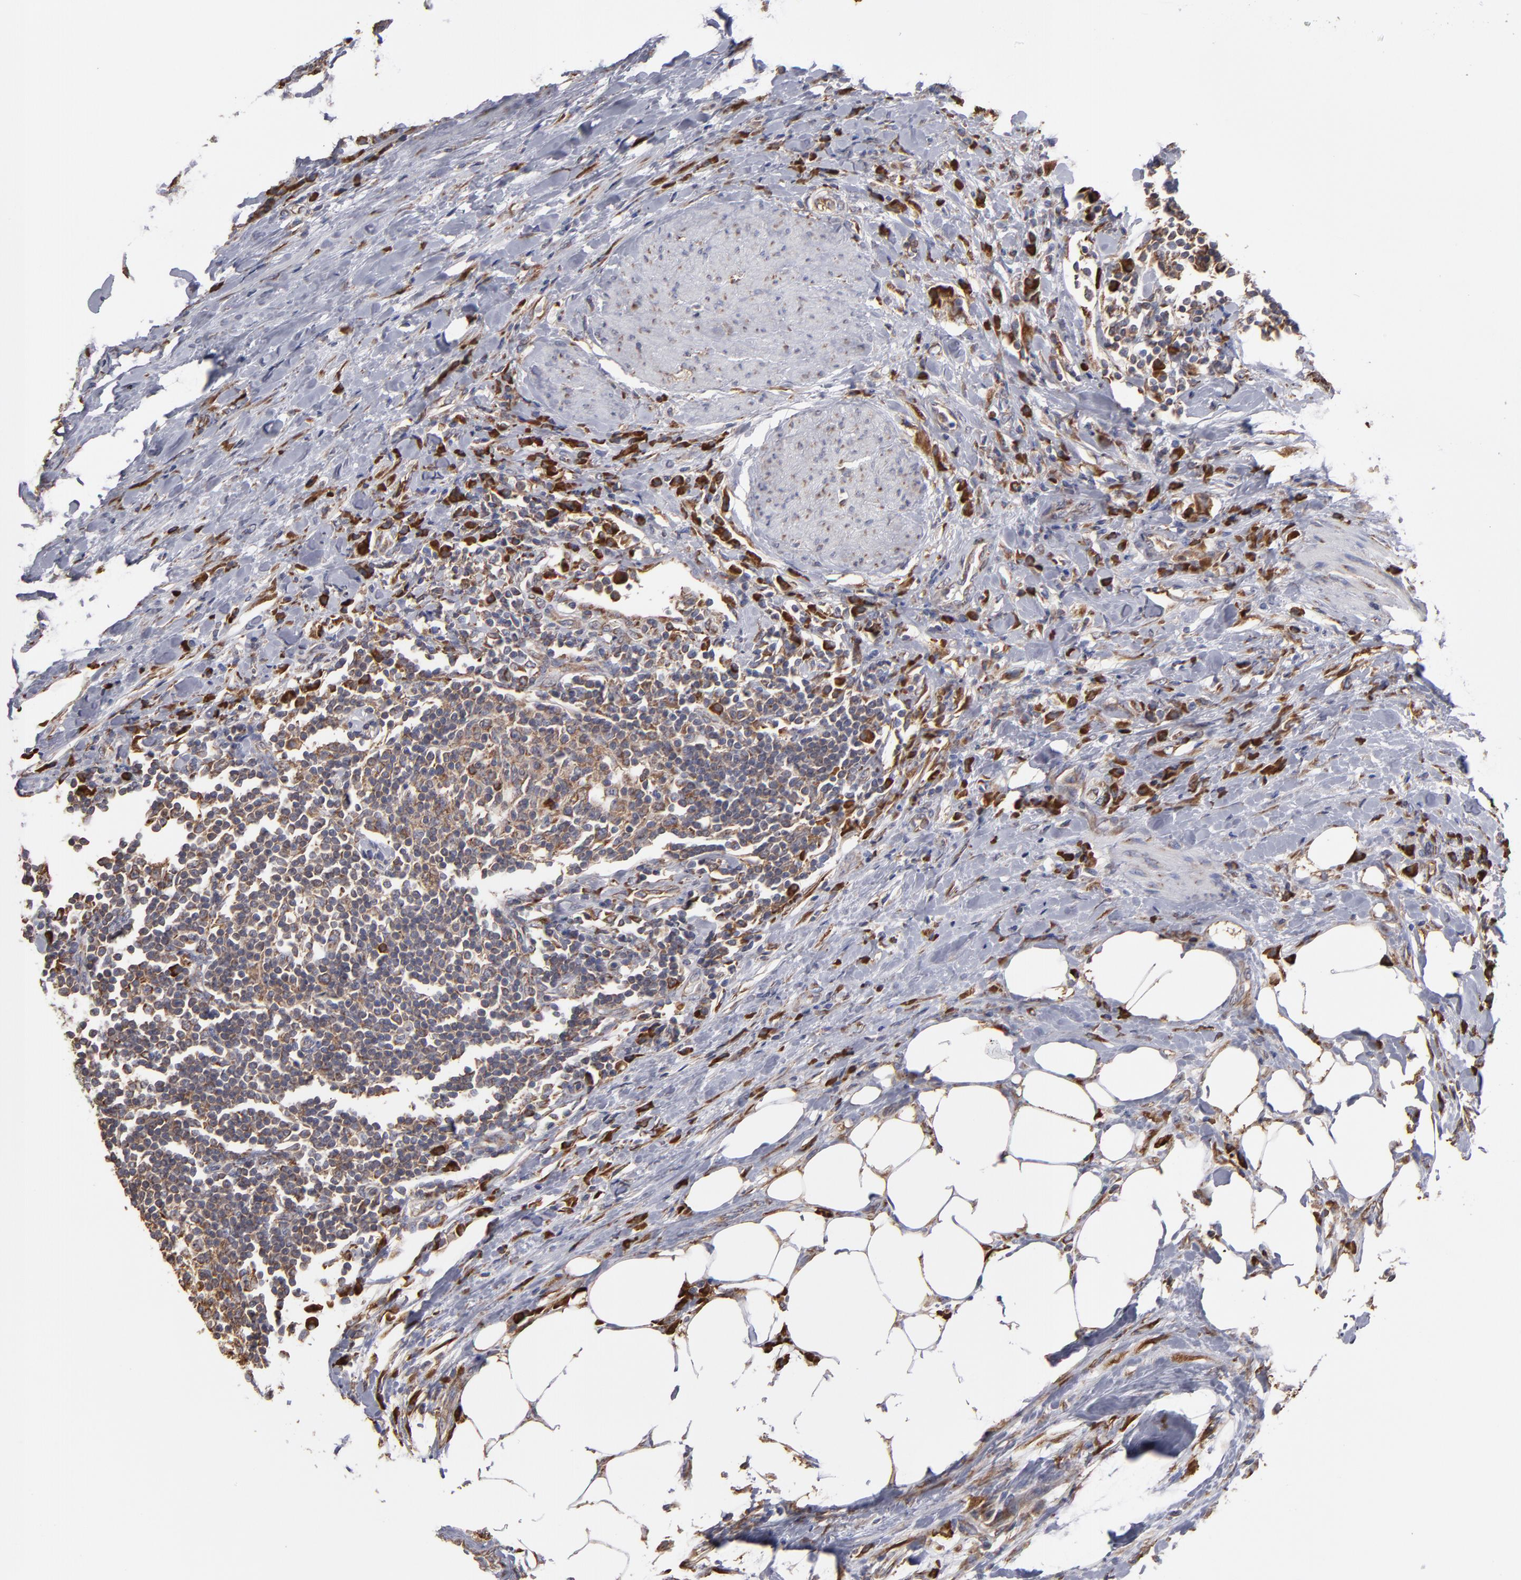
{"staining": {"intensity": "moderate", "quantity": ">75%", "location": "cytoplasmic/membranous"}, "tissue": "urothelial cancer", "cell_type": "Tumor cells", "image_type": "cancer", "snomed": [{"axis": "morphology", "description": "Urothelial carcinoma, High grade"}, {"axis": "topography", "description": "Urinary bladder"}], "caption": "Immunohistochemistry (IHC) image of neoplastic tissue: urothelial carcinoma (high-grade) stained using immunohistochemistry (IHC) shows medium levels of moderate protein expression localized specifically in the cytoplasmic/membranous of tumor cells, appearing as a cytoplasmic/membranous brown color.", "gene": "SND1", "patient": {"sex": "male", "age": 61}}